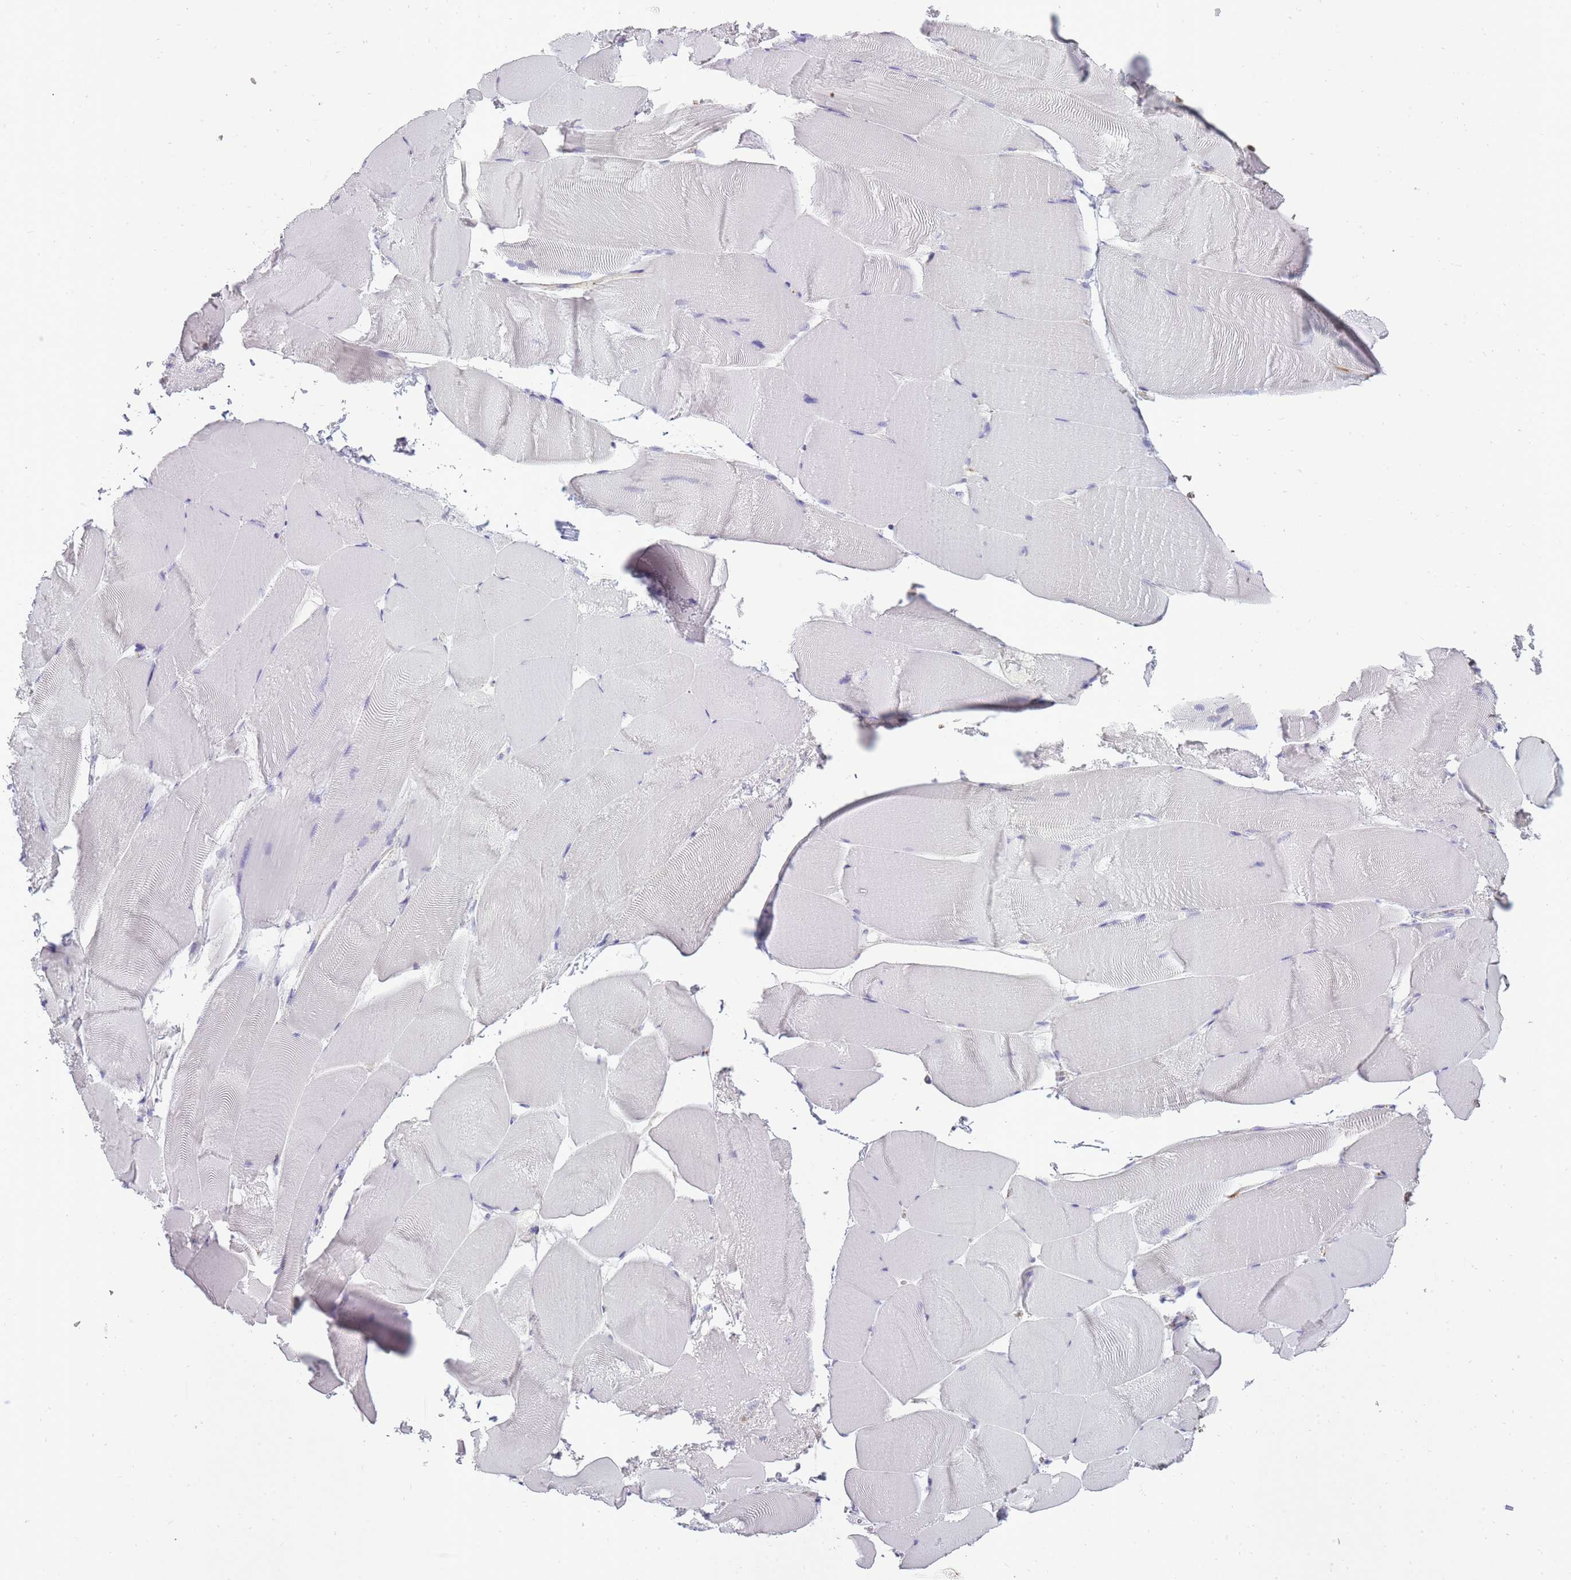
{"staining": {"intensity": "negative", "quantity": "none", "location": "none"}, "tissue": "skeletal muscle", "cell_type": "Myocytes", "image_type": "normal", "snomed": [{"axis": "morphology", "description": "Normal tissue, NOS"}, {"axis": "topography", "description": "Skeletal muscle"}], "caption": "This image is of benign skeletal muscle stained with IHC to label a protein in brown with the nuclei are counter-stained blue. There is no positivity in myocytes. The staining is performed using DAB (3,3'-diaminobenzidine) brown chromogen with nuclei counter-stained in using hematoxylin.", "gene": "IGKV1", "patient": {"sex": "female", "age": 64}}